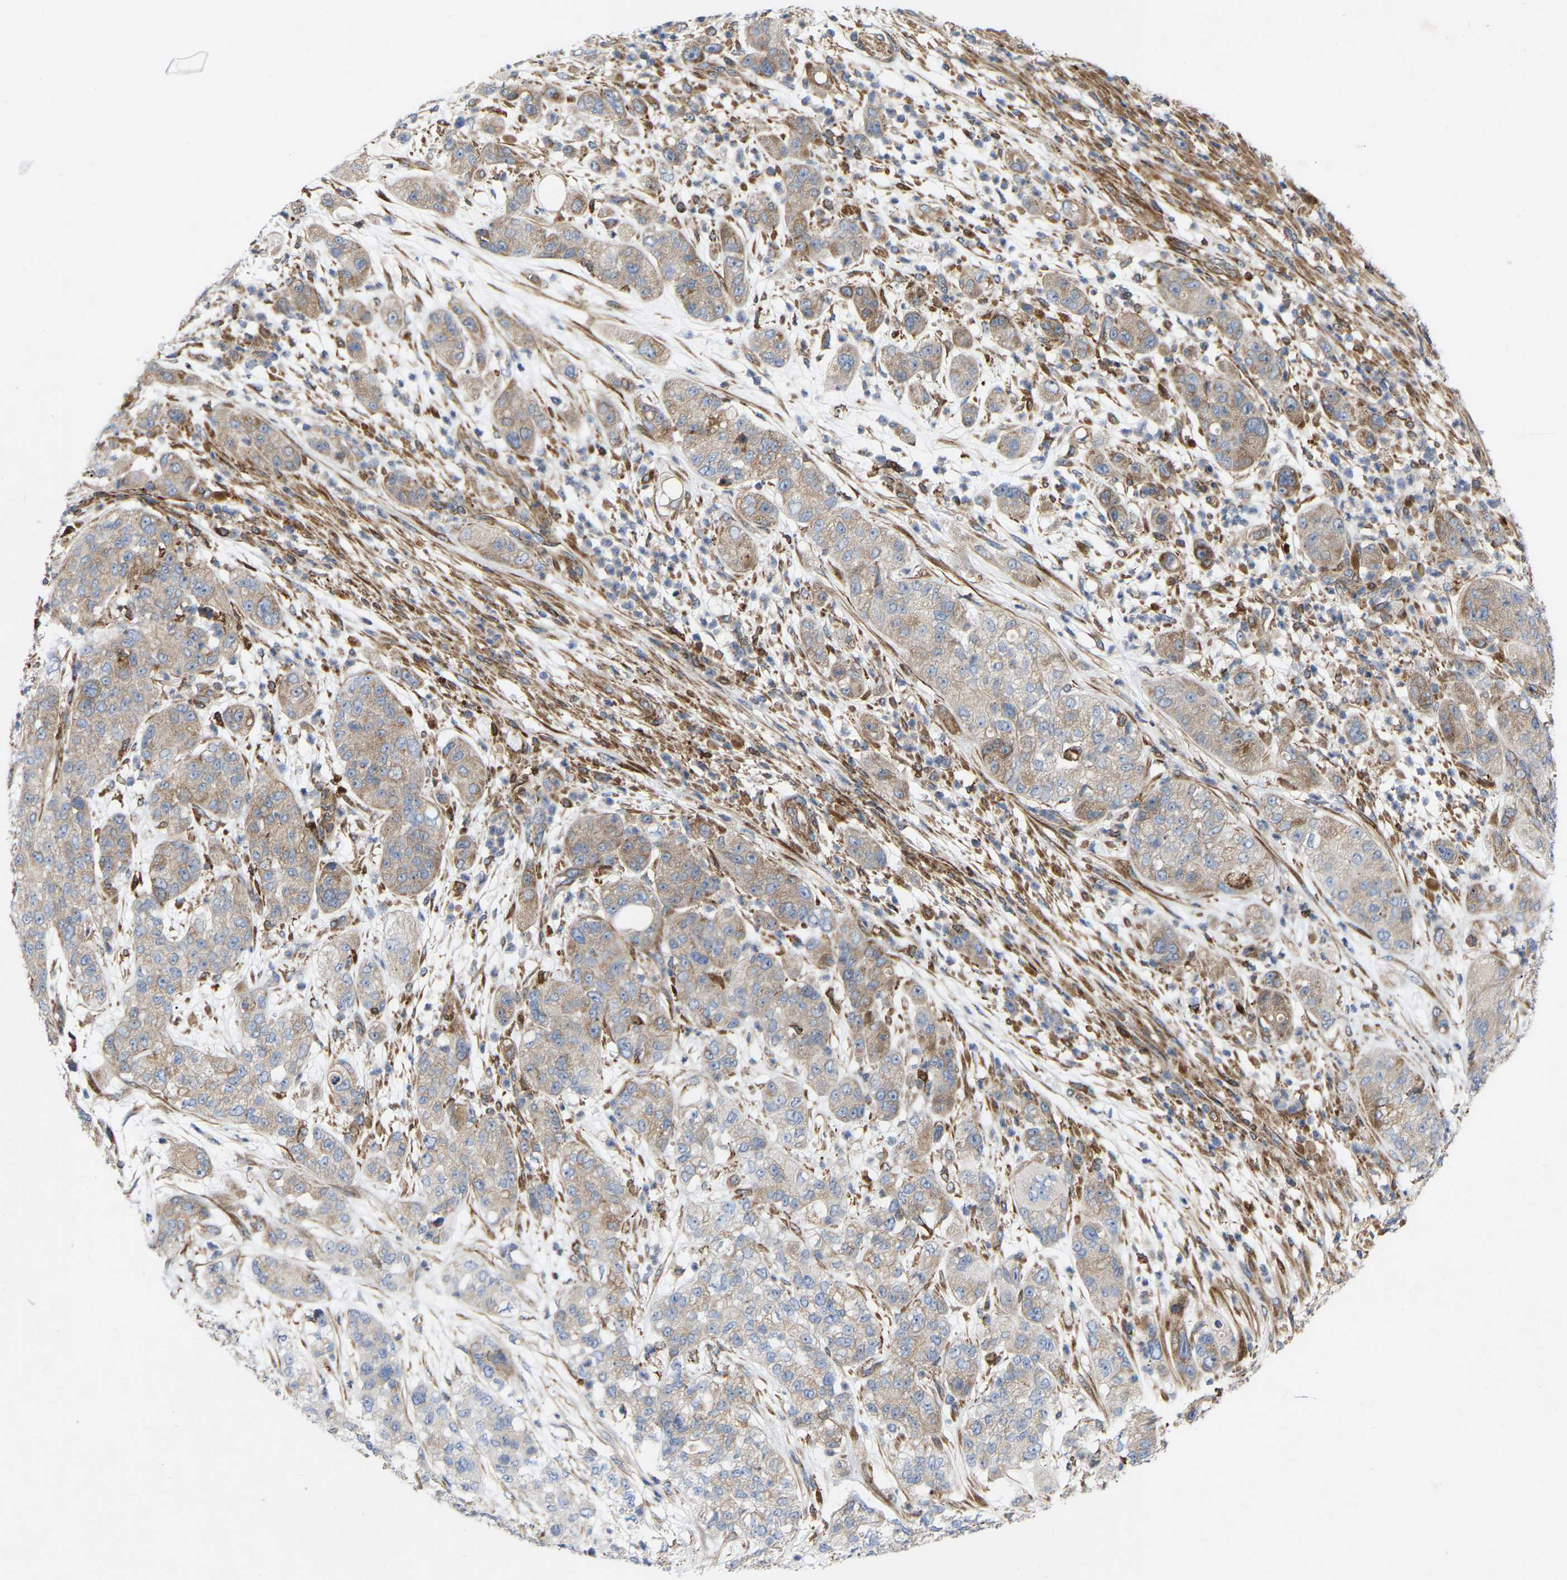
{"staining": {"intensity": "weak", "quantity": ">75%", "location": "cytoplasmic/membranous"}, "tissue": "pancreatic cancer", "cell_type": "Tumor cells", "image_type": "cancer", "snomed": [{"axis": "morphology", "description": "Adenocarcinoma, NOS"}, {"axis": "topography", "description": "Pancreas"}], "caption": "The histopathology image reveals staining of adenocarcinoma (pancreatic), revealing weak cytoplasmic/membranous protein expression (brown color) within tumor cells. (Brightfield microscopy of DAB IHC at high magnification).", "gene": "TOR1B", "patient": {"sex": "female", "age": 78}}